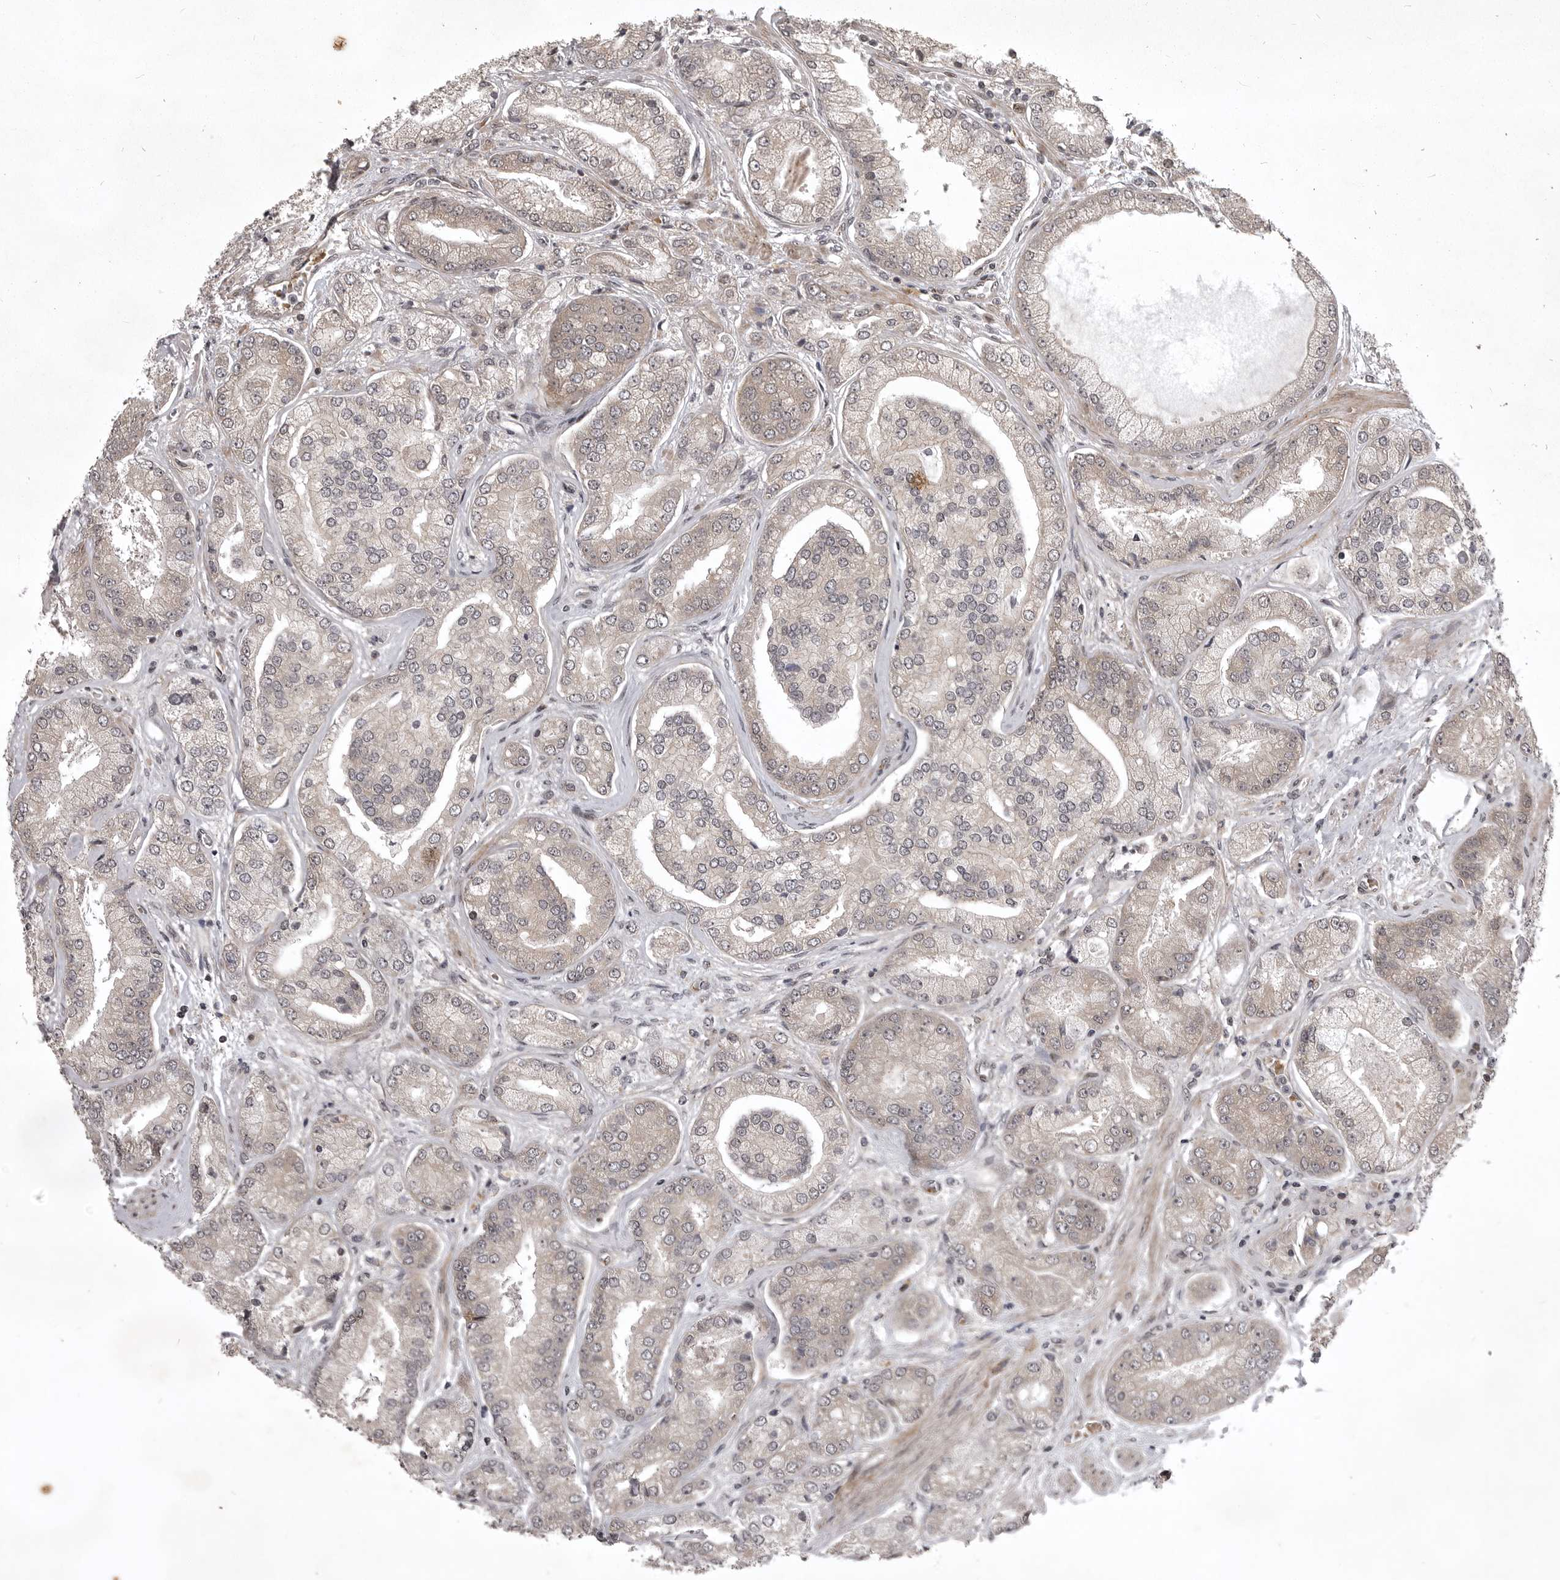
{"staining": {"intensity": "weak", "quantity": "<25%", "location": "cytoplasmic/membranous"}, "tissue": "prostate cancer", "cell_type": "Tumor cells", "image_type": "cancer", "snomed": [{"axis": "morphology", "description": "Adenocarcinoma, High grade"}, {"axis": "topography", "description": "Prostate"}], "caption": "An immunohistochemistry micrograph of prostate cancer (adenocarcinoma (high-grade)) is shown. There is no staining in tumor cells of prostate cancer (adenocarcinoma (high-grade)).", "gene": "SNX16", "patient": {"sex": "male", "age": 58}}